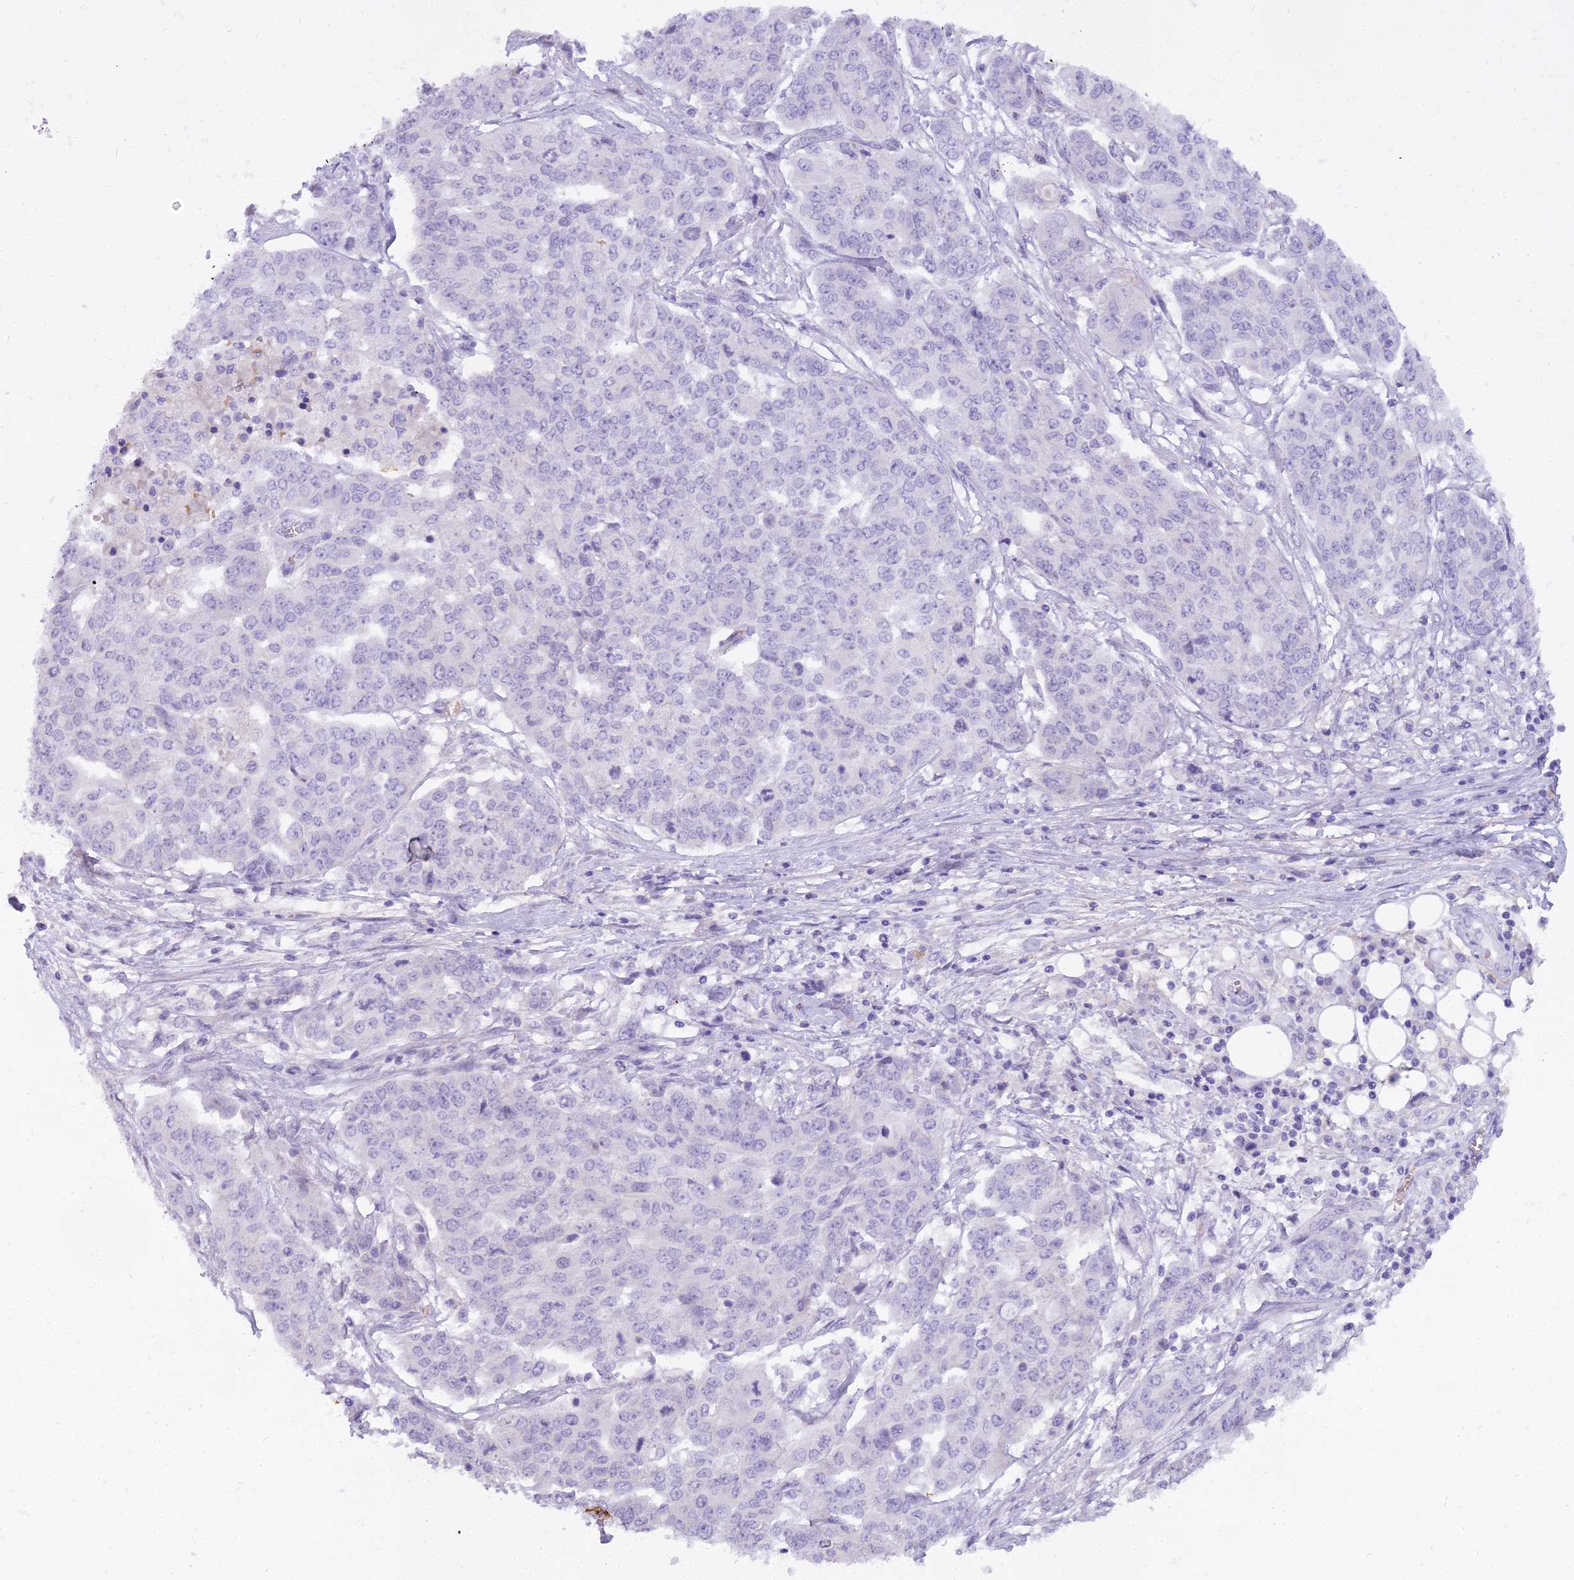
{"staining": {"intensity": "negative", "quantity": "none", "location": "none"}, "tissue": "ovarian cancer", "cell_type": "Tumor cells", "image_type": "cancer", "snomed": [{"axis": "morphology", "description": "Cystadenocarcinoma, serous, NOS"}, {"axis": "topography", "description": "Soft tissue"}, {"axis": "topography", "description": "Ovary"}], "caption": "This image is of ovarian cancer (serous cystadenocarcinoma) stained with immunohistochemistry (IHC) to label a protein in brown with the nuclei are counter-stained blue. There is no positivity in tumor cells.", "gene": "OSTN", "patient": {"sex": "female", "age": 57}}